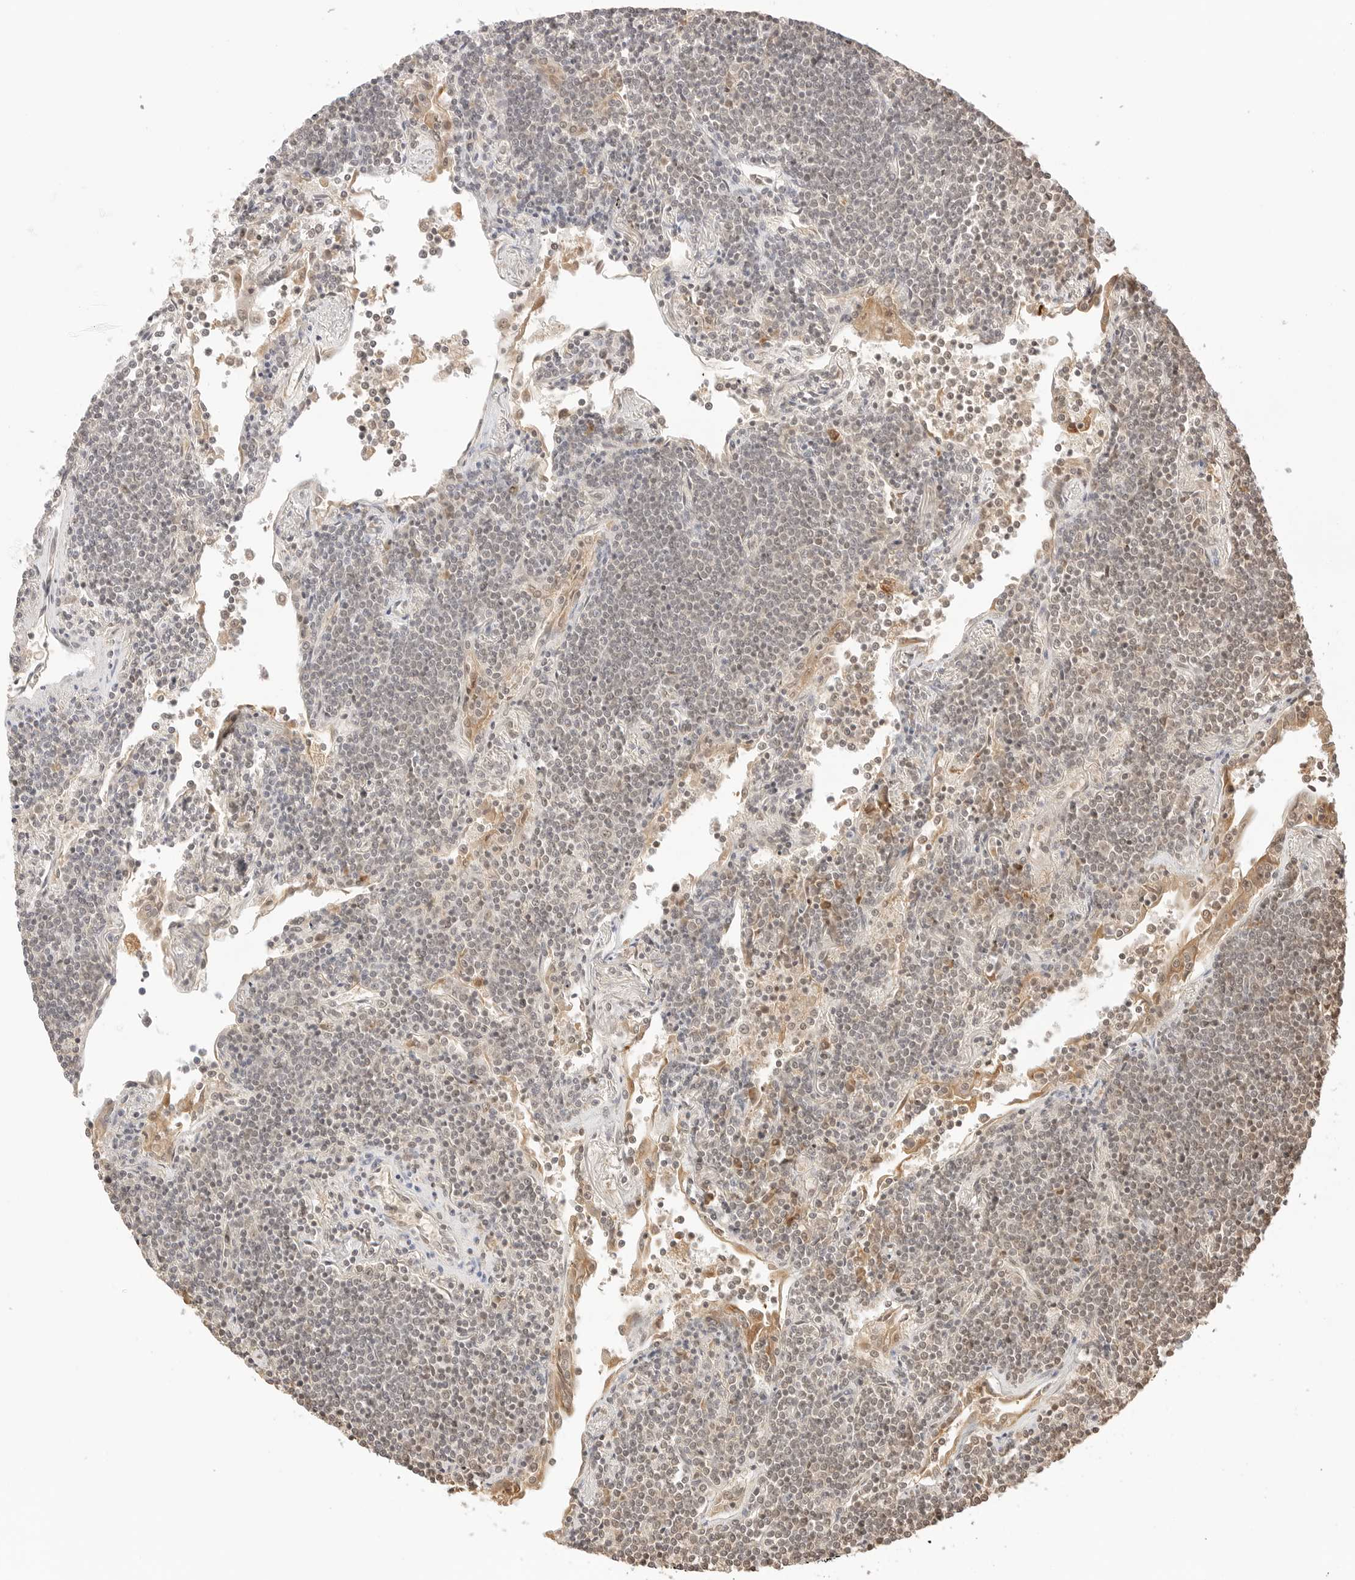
{"staining": {"intensity": "weak", "quantity": "25%-75%", "location": "nuclear"}, "tissue": "lymphoma", "cell_type": "Tumor cells", "image_type": "cancer", "snomed": [{"axis": "morphology", "description": "Malignant lymphoma, non-Hodgkin's type, Low grade"}, {"axis": "topography", "description": "Lung"}], "caption": "Protein expression analysis of human lymphoma reveals weak nuclear positivity in about 25%-75% of tumor cells.", "gene": "SEPTIN4", "patient": {"sex": "female", "age": 71}}